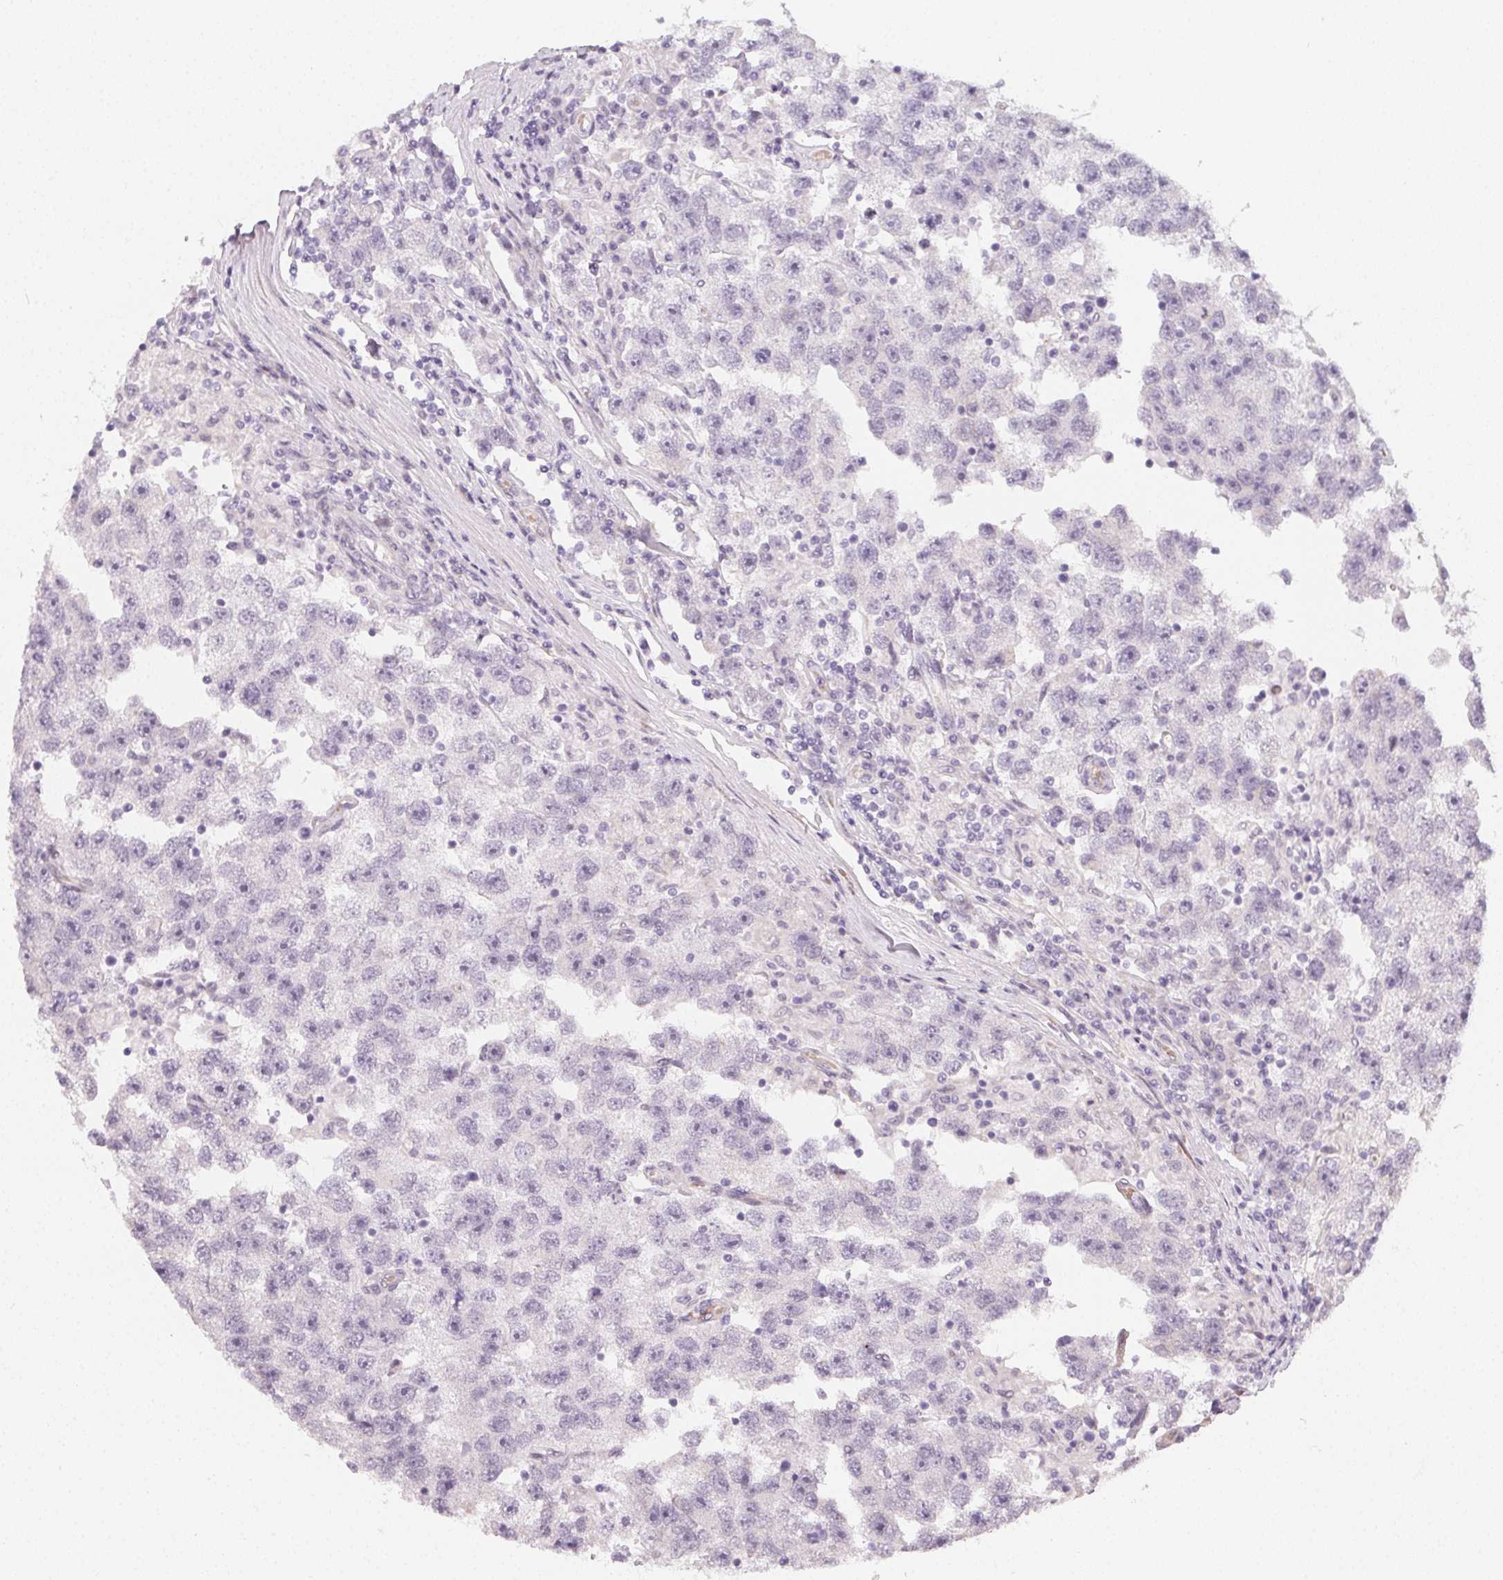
{"staining": {"intensity": "negative", "quantity": "none", "location": "none"}, "tissue": "testis cancer", "cell_type": "Tumor cells", "image_type": "cancer", "snomed": [{"axis": "morphology", "description": "Seminoma, NOS"}, {"axis": "topography", "description": "Testis"}], "caption": "Testis cancer (seminoma) was stained to show a protein in brown. There is no significant staining in tumor cells. The staining is performed using DAB (3,3'-diaminobenzidine) brown chromogen with nuclei counter-stained in using hematoxylin.", "gene": "CCDC96", "patient": {"sex": "male", "age": 26}}